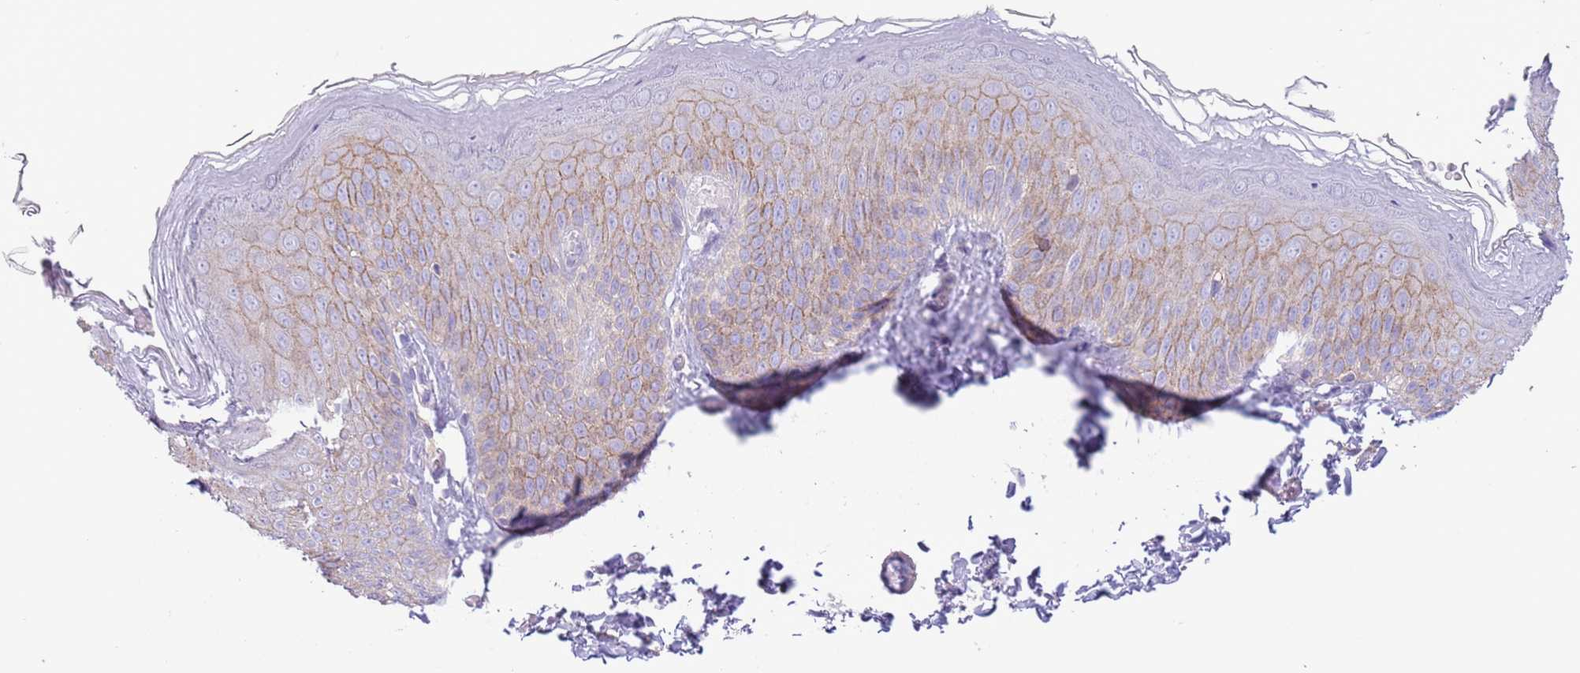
{"staining": {"intensity": "moderate", "quantity": "<25%", "location": "cytoplasmic/membranous"}, "tissue": "skin", "cell_type": "Epidermal cells", "image_type": "normal", "snomed": [{"axis": "morphology", "description": "Normal tissue, NOS"}, {"axis": "topography", "description": "Anal"}], "caption": "High-magnification brightfield microscopy of unremarkable skin stained with DAB (brown) and counterstained with hematoxylin (blue). epidermal cells exhibit moderate cytoplasmic/membranous expression is appreciated in about<25% of cells.", "gene": "ZNF697", "patient": {"sex": "female", "age": 40}}